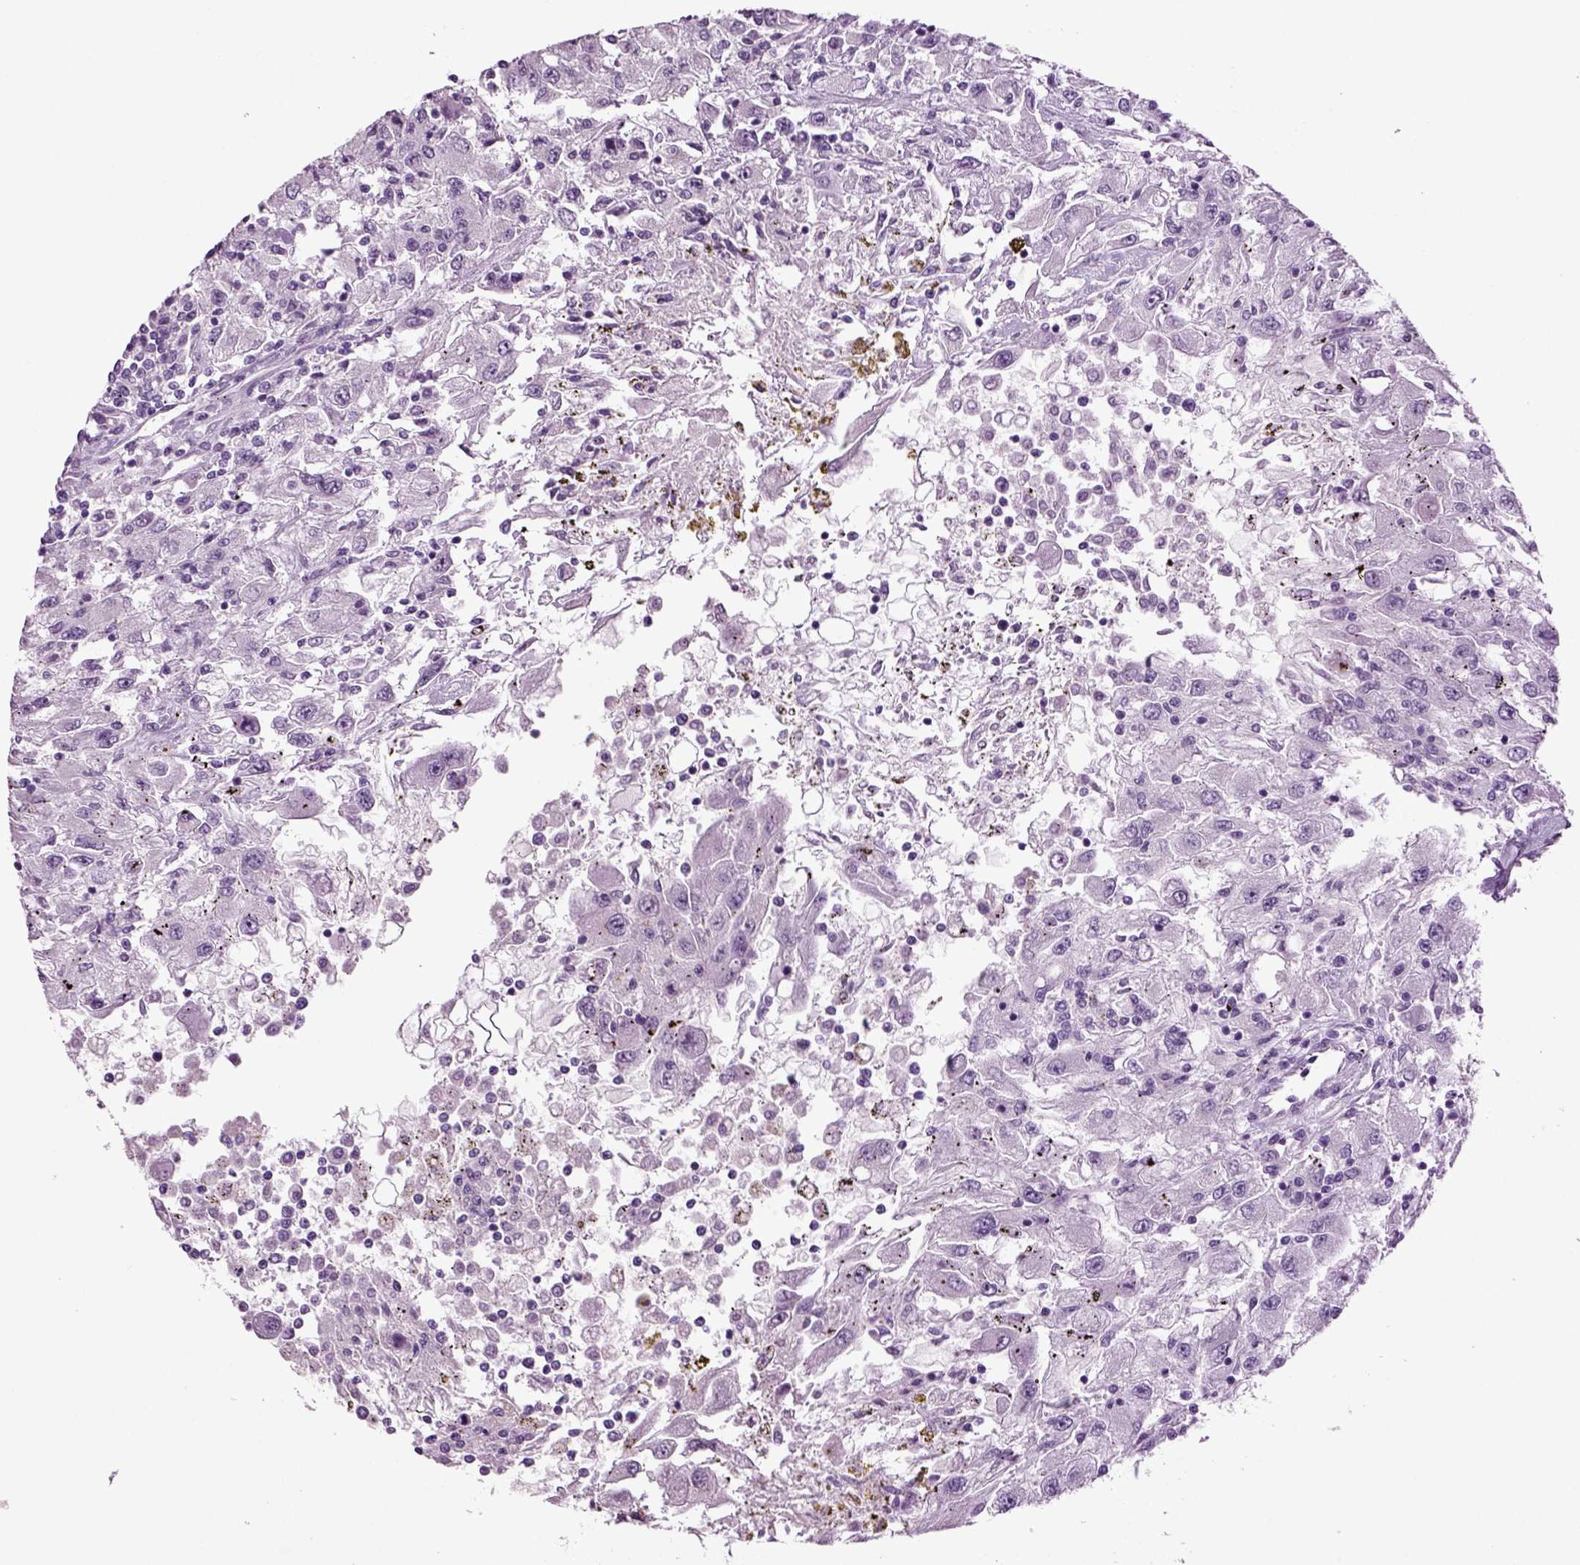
{"staining": {"intensity": "negative", "quantity": "none", "location": "none"}, "tissue": "renal cancer", "cell_type": "Tumor cells", "image_type": "cancer", "snomed": [{"axis": "morphology", "description": "Adenocarcinoma, NOS"}, {"axis": "topography", "description": "Kidney"}], "caption": "The immunohistochemistry (IHC) histopathology image has no significant positivity in tumor cells of renal cancer (adenocarcinoma) tissue.", "gene": "SLC17A6", "patient": {"sex": "female", "age": 67}}